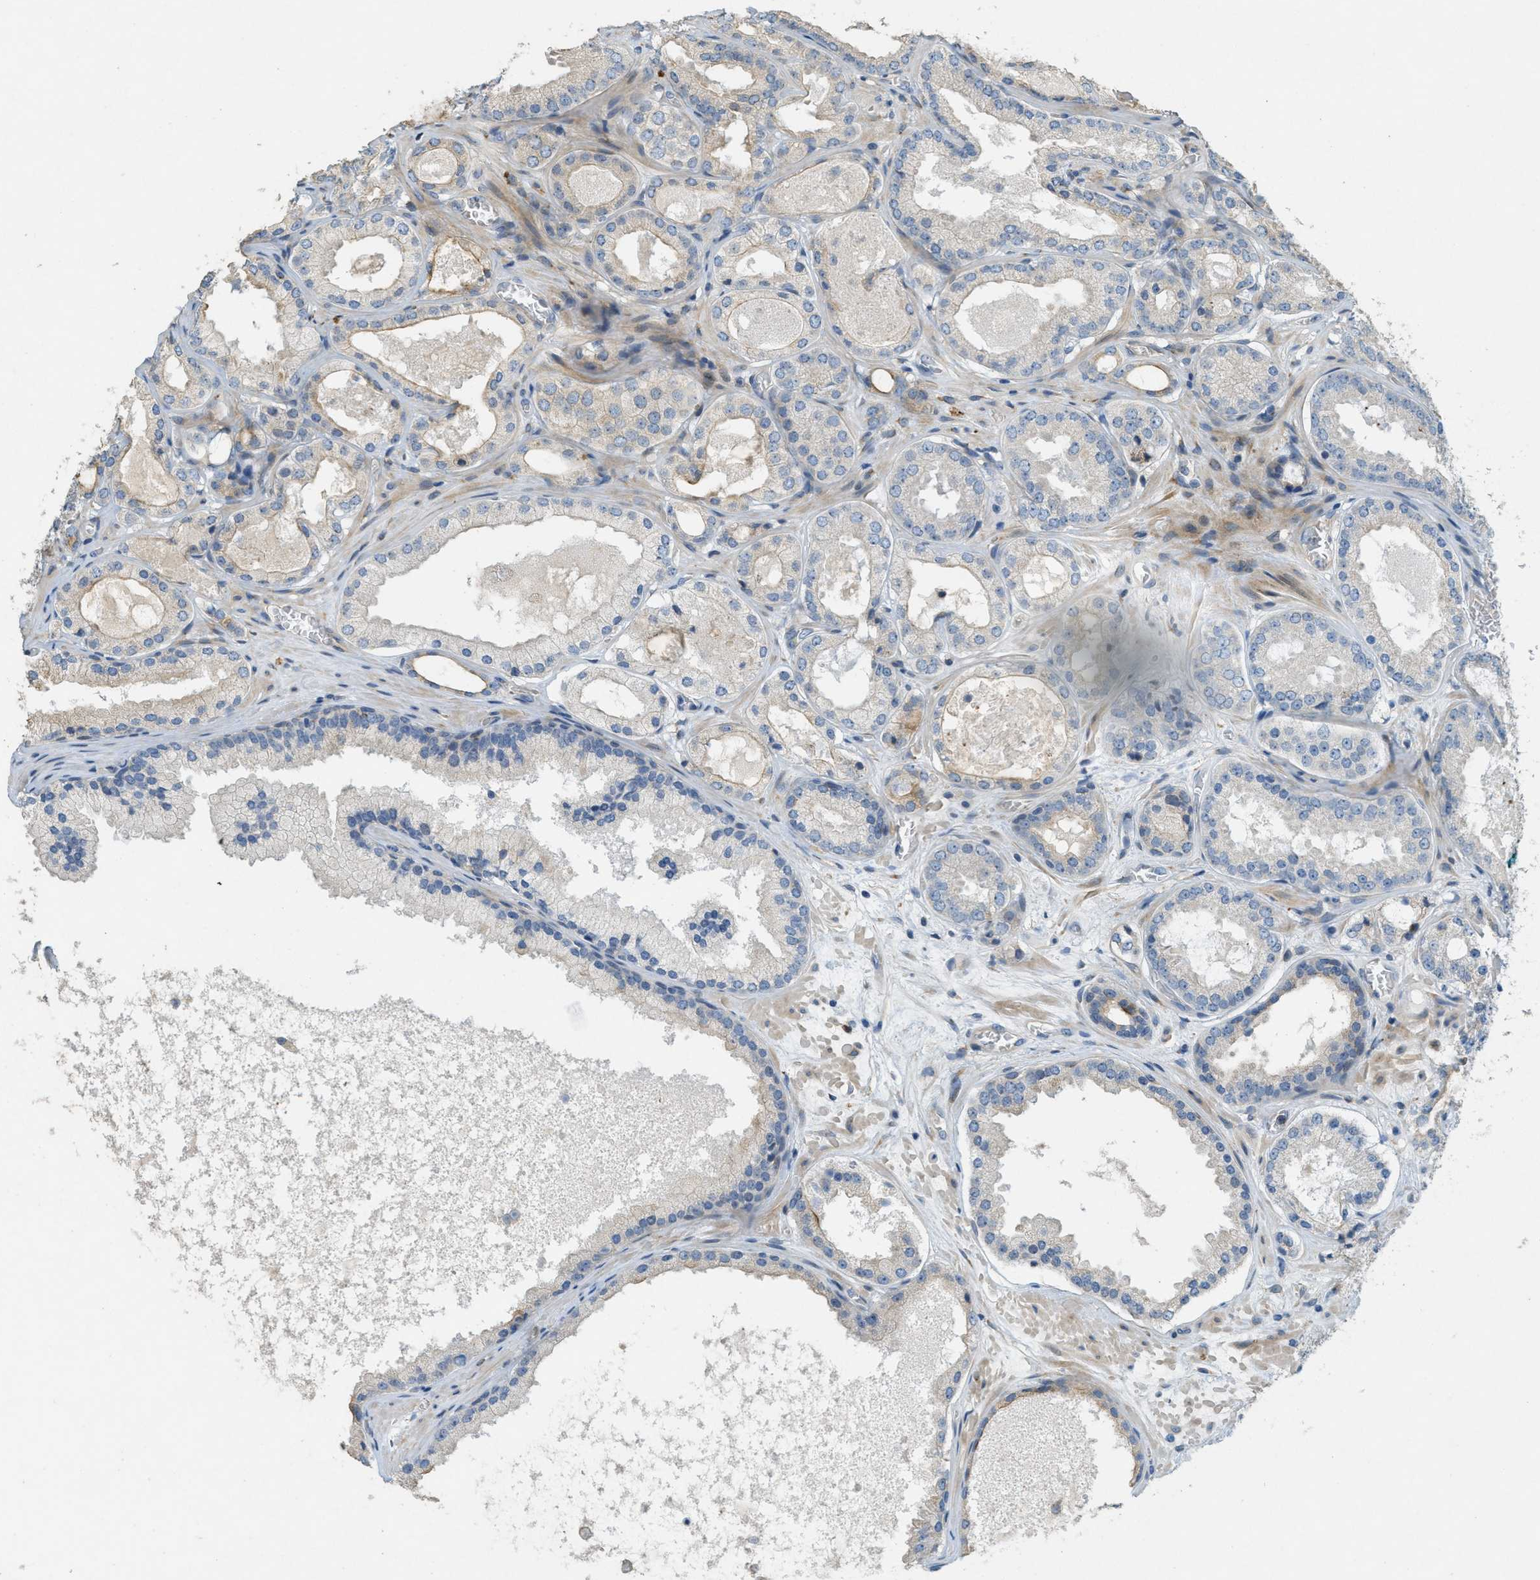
{"staining": {"intensity": "negative", "quantity": "none", "location": "none"}, "tissue": "prostate cancer", "cell_type": "Tumor cells", "image_type": "cancer", "snomed": [{"axis": "morphology", "description": "Adenocarcinoma, High grade"}, {"axis": "topography", "description": "Prostate"}], "caption": "Immunohistochemistry (IHC) of prostate cancer exhibits no staining in tumor cells. (DAB (3,3'-diaminobenzidine) IHC visualized using brightfield microscopy, high magnification).", "gene": "ADCY5", "patient": {"sex": "male", "age": 65}}